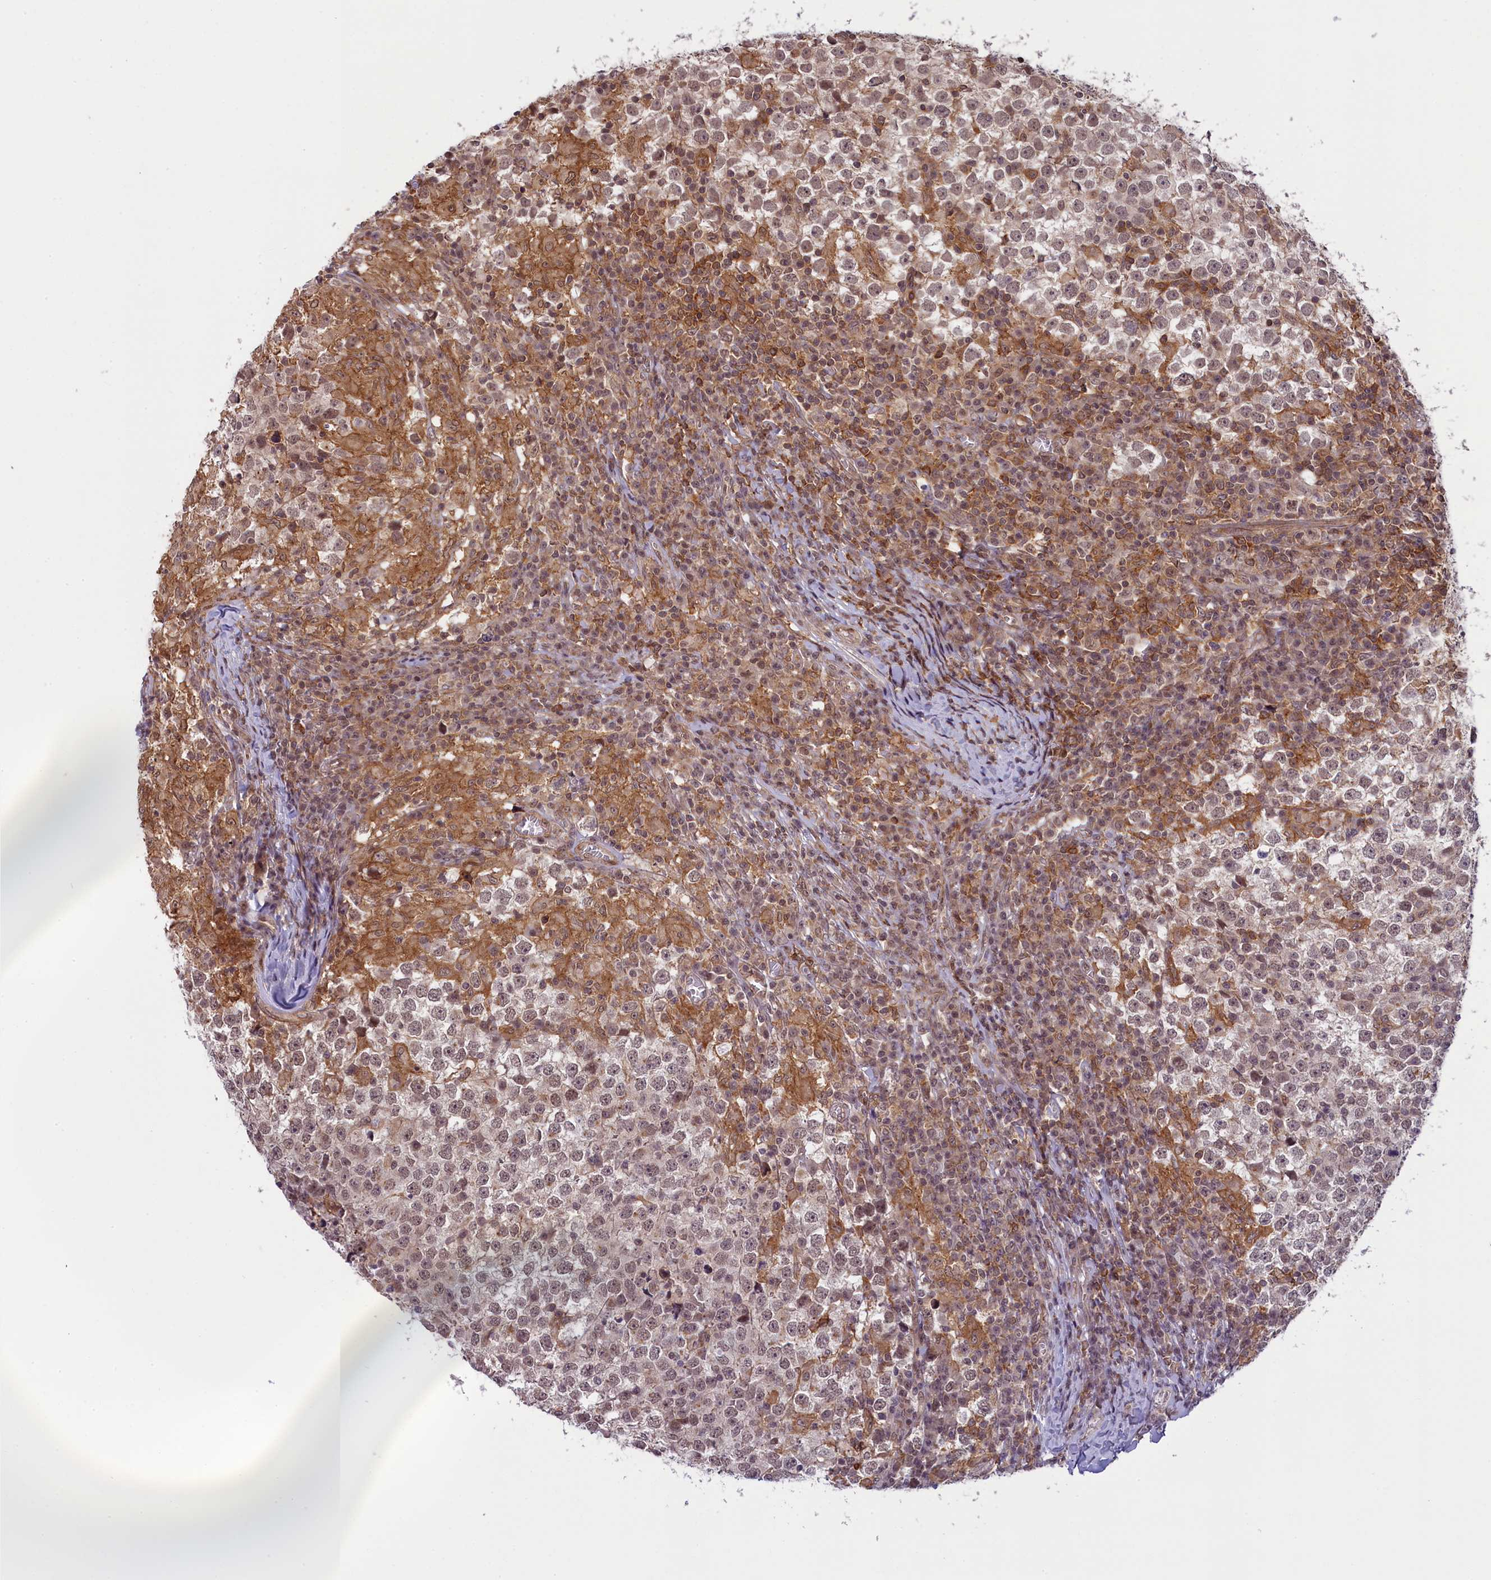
{"staining": {"intensity": "weak", "quantity": ">75%", "location": "nuclear"}, "tissue": "testis cancer", "cell_type": "Tumor cells", "image_type": "cancer", "snomed": [{"axis": "morphology", "description": "Seminoma, NOS"}, {"axis": "topography", "description": "Testis"}], "caption": "Immunohistochemical staining of testis cancer (seminoma) demonstrates low levels of weak nuclear staining in about >75% of tumor cells. (DAB (3,3'-diaminobenzidine) IHC with brightfield microscopy, high magnification).", "gene": "FCHO1", "patient": {"sex": "male", "age": 65}}